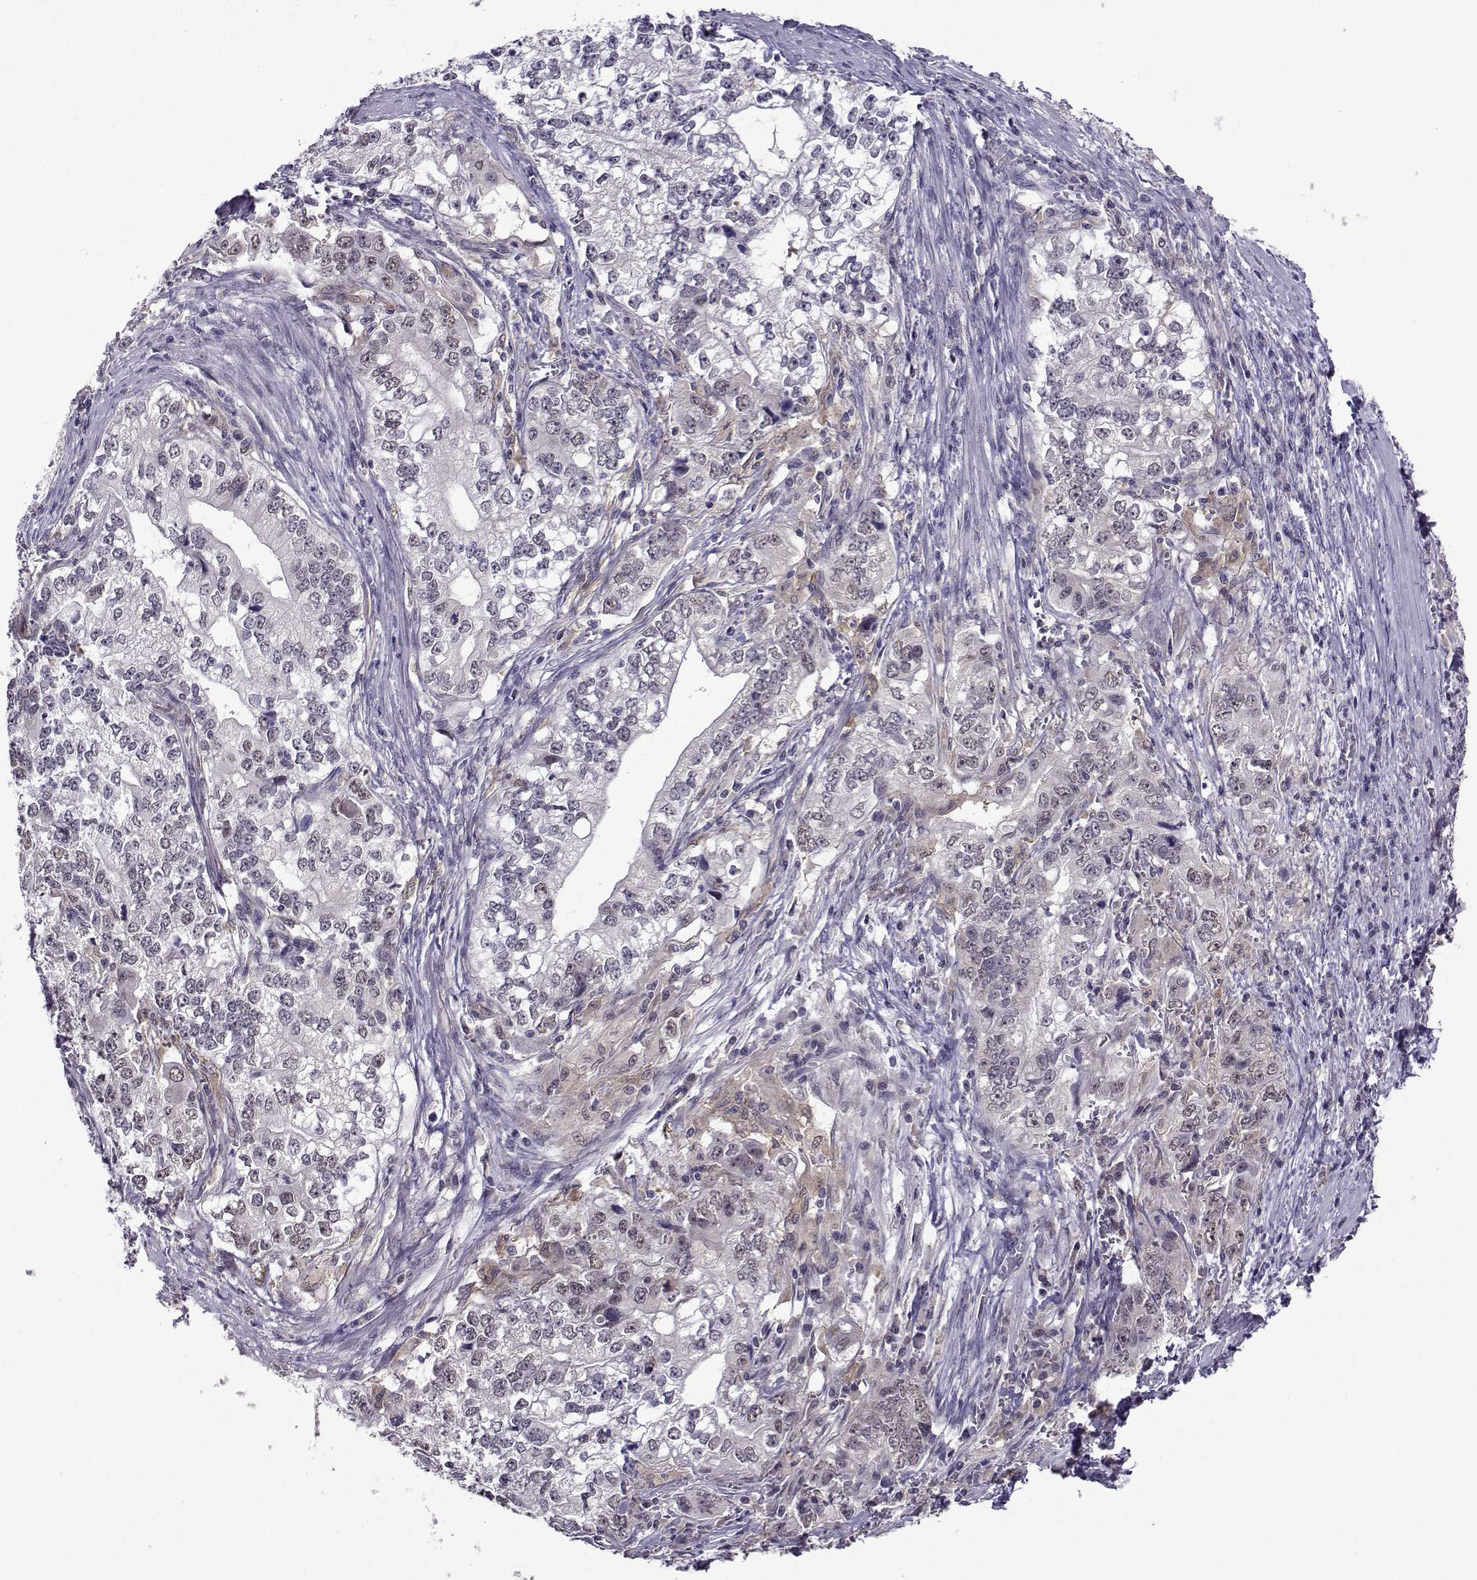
{"staining": {"intensity": "negative", "quantity": "none", "location": "none"}, "tissue": "stomach cancer", "cell_type": "Tumor cells", "image_type": "cancer", "snomed": [{"axis": "morphology", "description": "Adenocarcinoma, NOS"}, {"axis": "topography", "description": "Stomach, lower"}], "caption": "Tumor cells are negative for protein expression in human stomach cancer (adenocarcinoma).", "gene": "DDX20", "patient": {"sex": "female", "age": 72}}